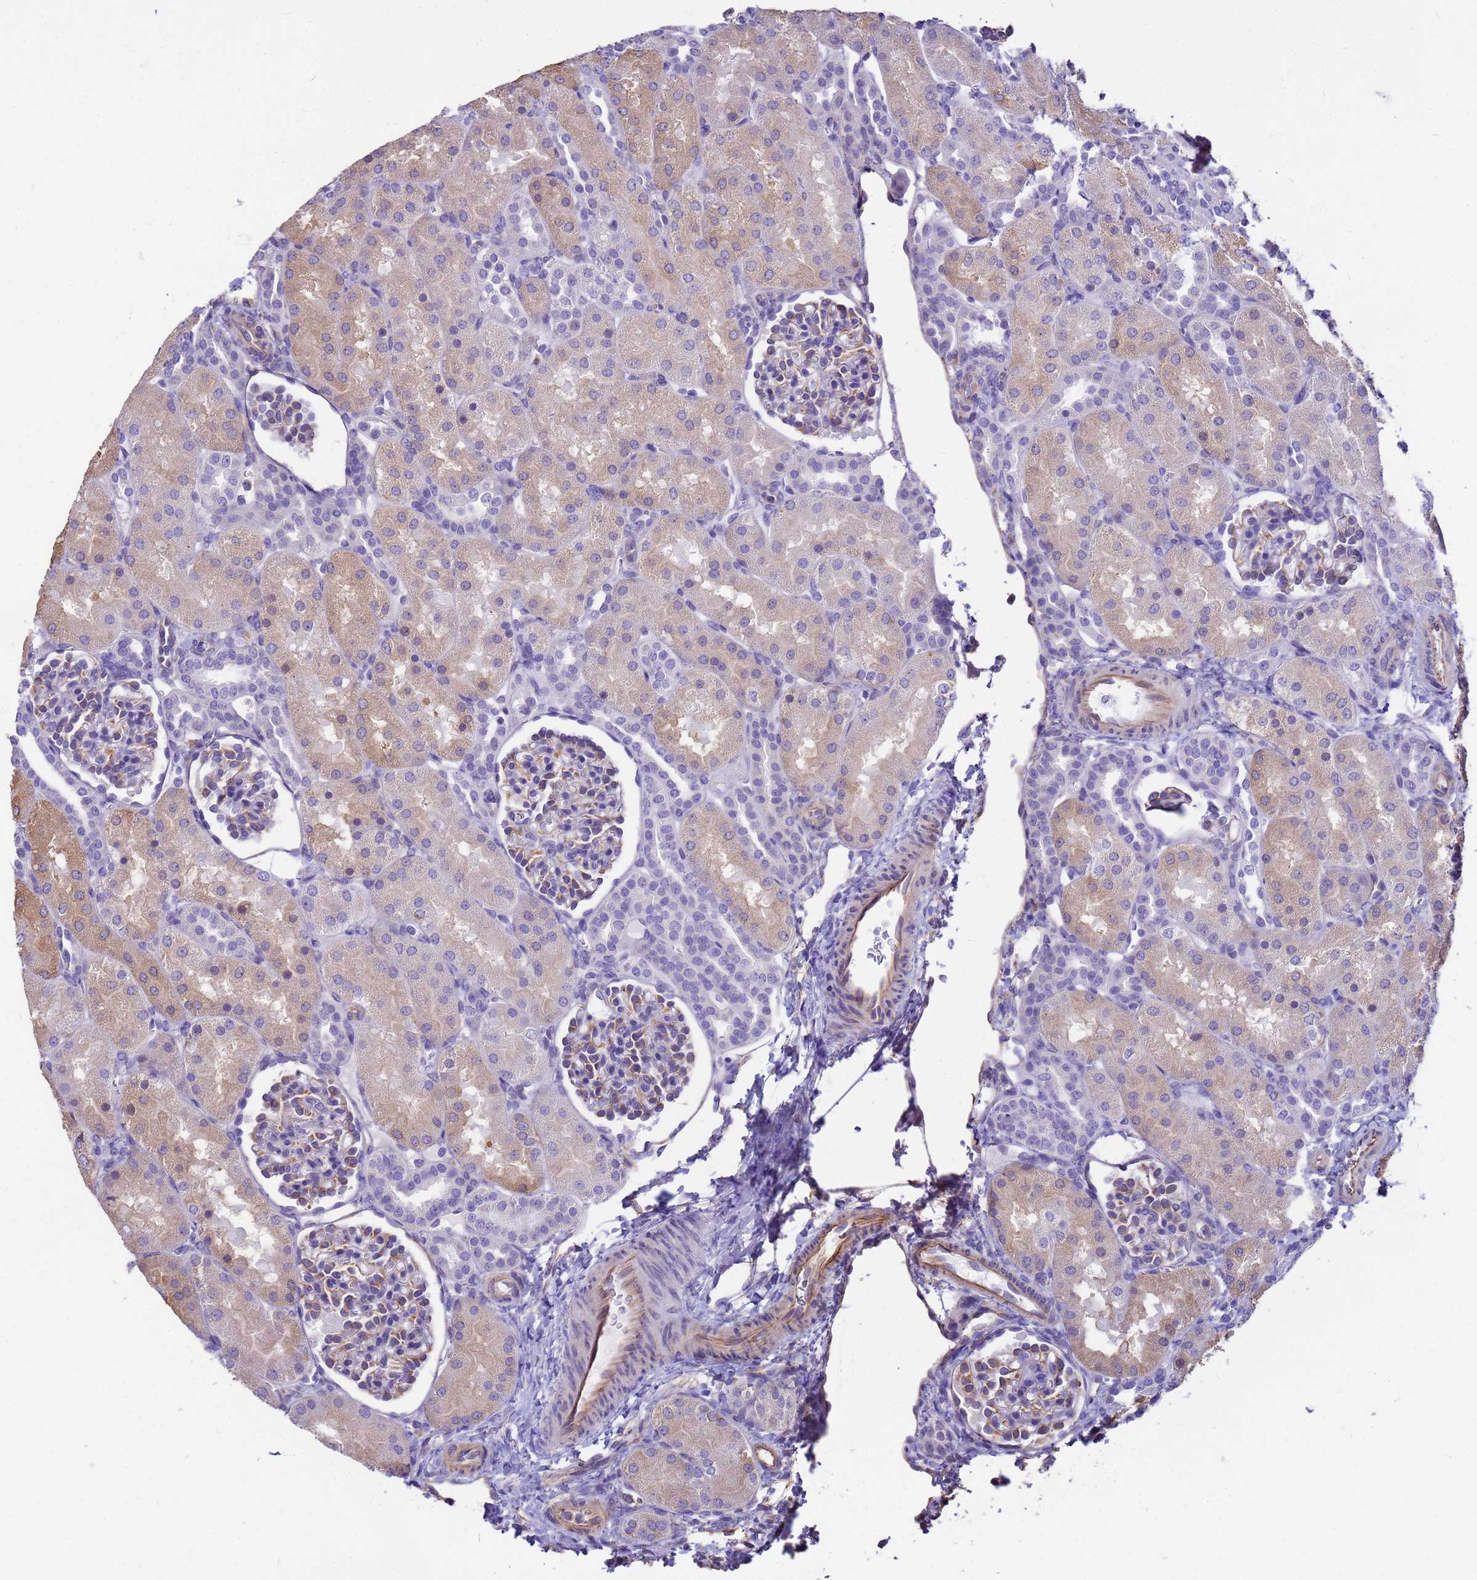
{"staining": {"intensity": "negative", "quantity": "none", "location": "none"}, "tissue": "kidney", "cell_type": "Cells in glomeruli", "image_type": "normal", "snomed": [{"axis": "morphology", "description": "Normal tissue, NOS"}, {"axis": "topography", "description": "Kidney"}], "caption": "An immunohistochemistry (IHC) histopathology image of benign kidney is shown. There is no staining in cells in glomeruli of kidney. (Brightfield microscopy of DAB (3,3'-diaminobenzidine) immunohistochemistry (IHC) at high magnification).", "gene": "TCEAL3", "patient": {"sex": "male", "age": 1}}